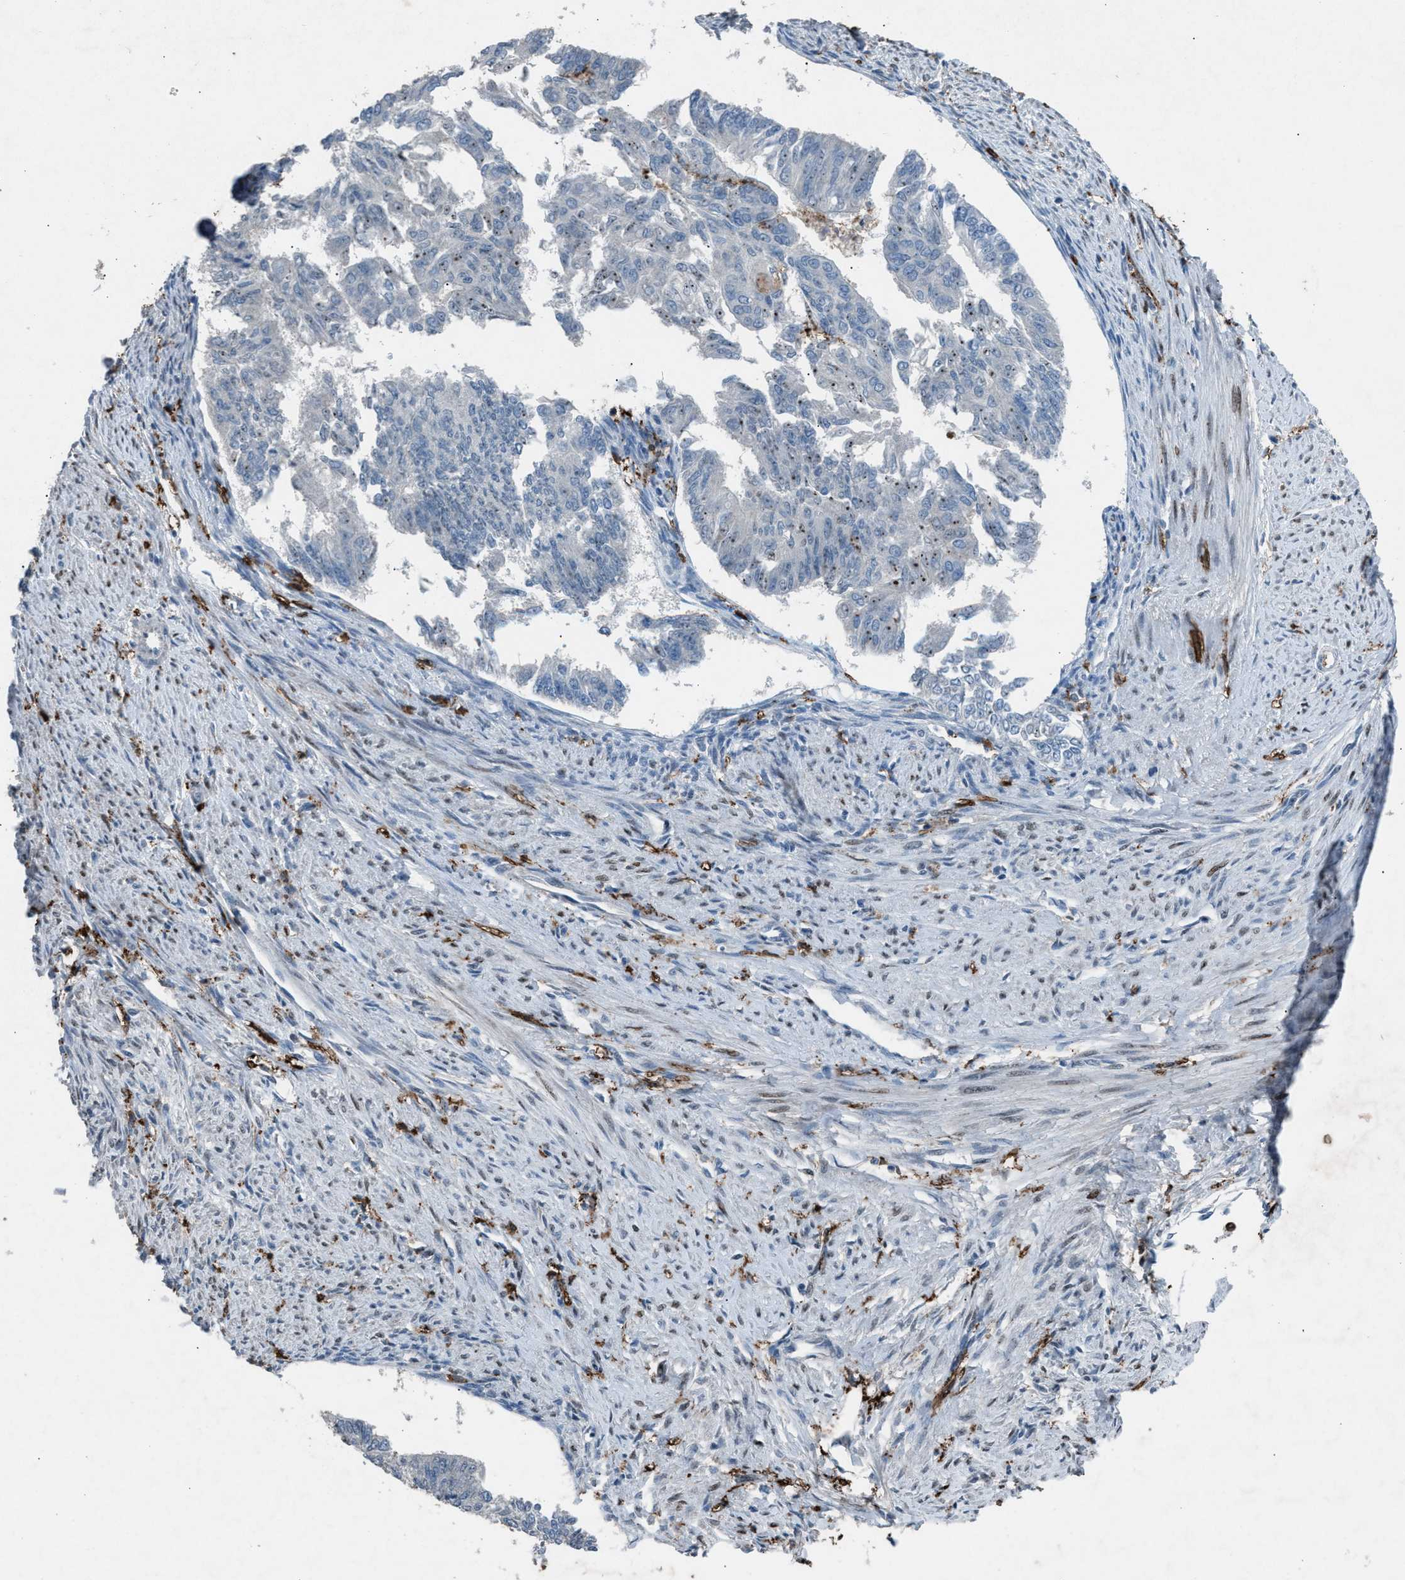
{"staining": {"intensity": "negative", "quantity": "none", "location": "none"}, "tissue": "endometrial cancer", "cell_type": "Tumor cells", "image_type": "cancer", "snomed": [{"axis": "morphology", "description": "Adenocarcinoma, NOS"}, {"axis": "topography", "description": "Endometrium"}], "caption": "A high-resolution micrograph shows immunohistochemistry staining of endometrial cancer (adenocarcinoma), which displays no significant positivity in tumor cells.", "gene": "FCER1G", "patient": {"sex": "female", "age": 32}}